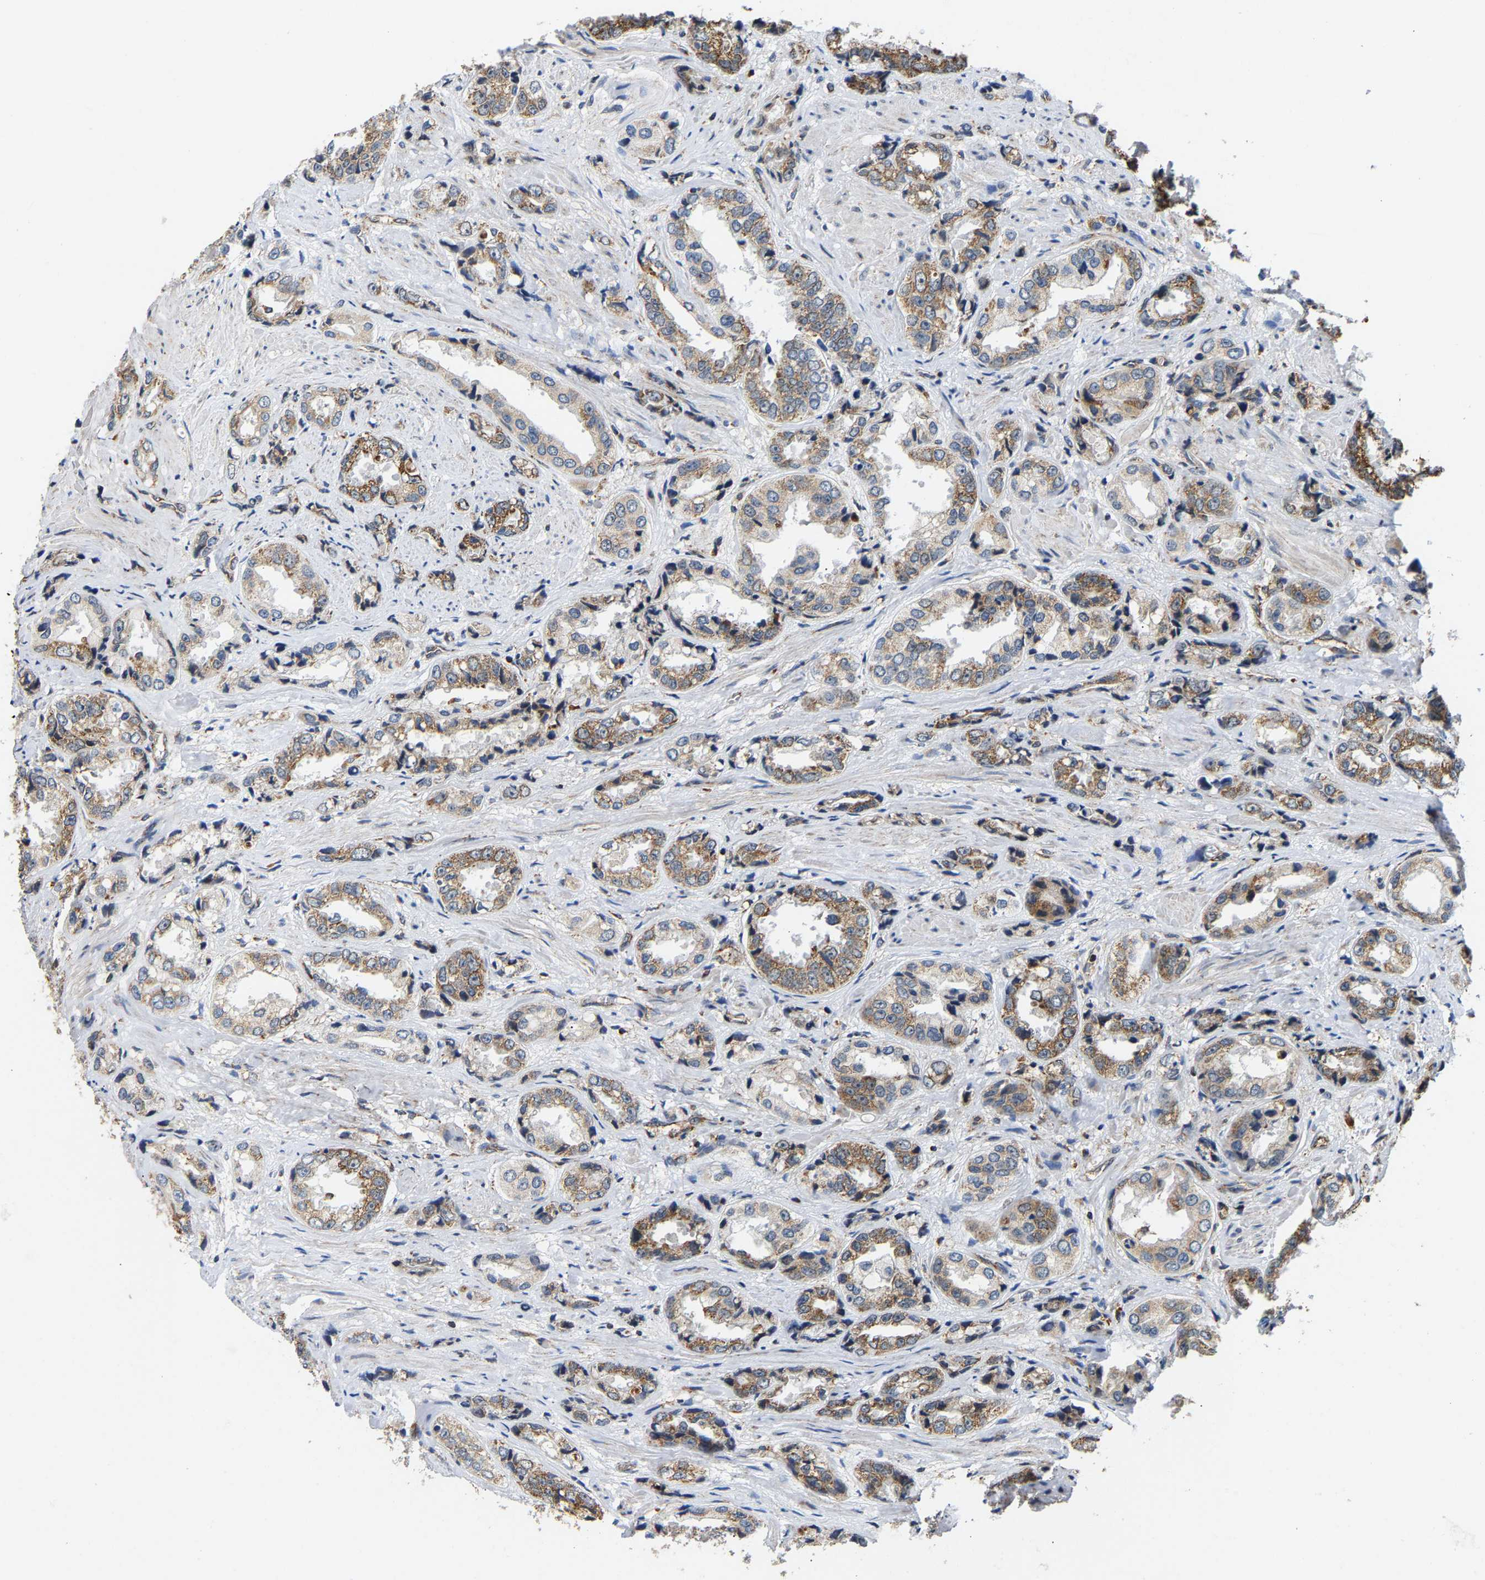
{"staining": {"intensity": "moderate", "quantity": ">75%", "location": "cytoplasmic/membranous"}, "tissue": "prostate cancer", "cell_type": "Tumor cells", "image_type": "cancer", "snomed": [{"axis": "morphology", "description": "Adenocarcinoma, High grade"}, {"axis": "topography", "description": "Prostate"}], "caption": "Brown immunohistochemical staining in prostate high-grade adenocarcinoma reveals moderate cytoplasmic/membranous positivity in approximately >75% of tumor cells. (DAB (3,3'-diaminobenzidine) IHC with brightfield microscopy, high magnification).", "gene": "GIMAP7", "patient": {"sex": "male", "age": 61}}